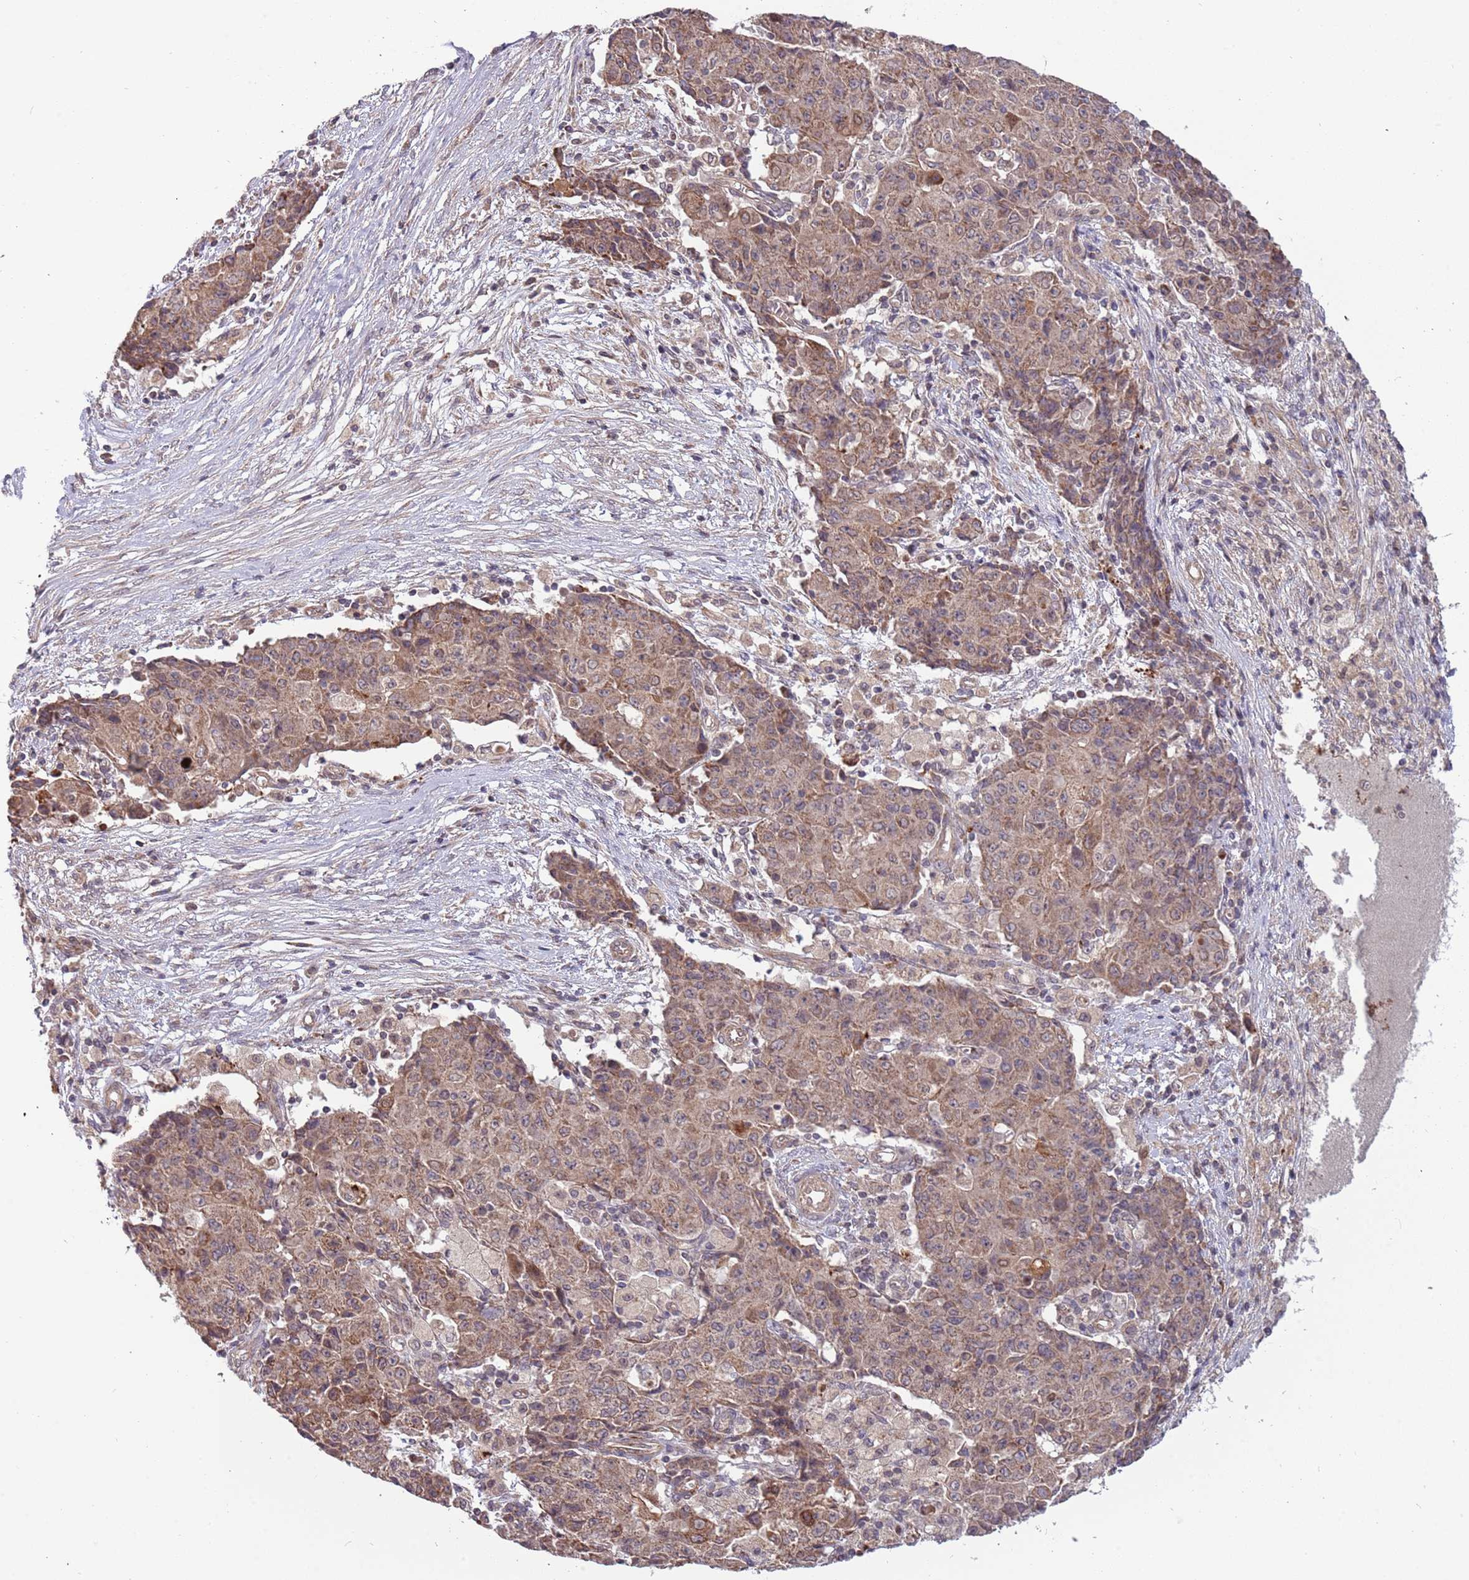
{"staining": {"intensity": "weak", "quantity": ">75%", "location": "cytoplasmic/membranous"}, "tissue": "ovarian cancer", "cell_type": "Tumor cells", "image_type": "cancer", "snomed": [{"axis": "morphology", "description": "Carcinoma, endometroid"}, {"axis": "topography", "description": "Ovary"}], "caption": "A brown stain highlights weak cytoplasmic/membranous expression of a protein in human ovarian endometroid carcinoma tumor cells.", "gene": "RNF181", "patient": {"sex": "female", "age": 42}}